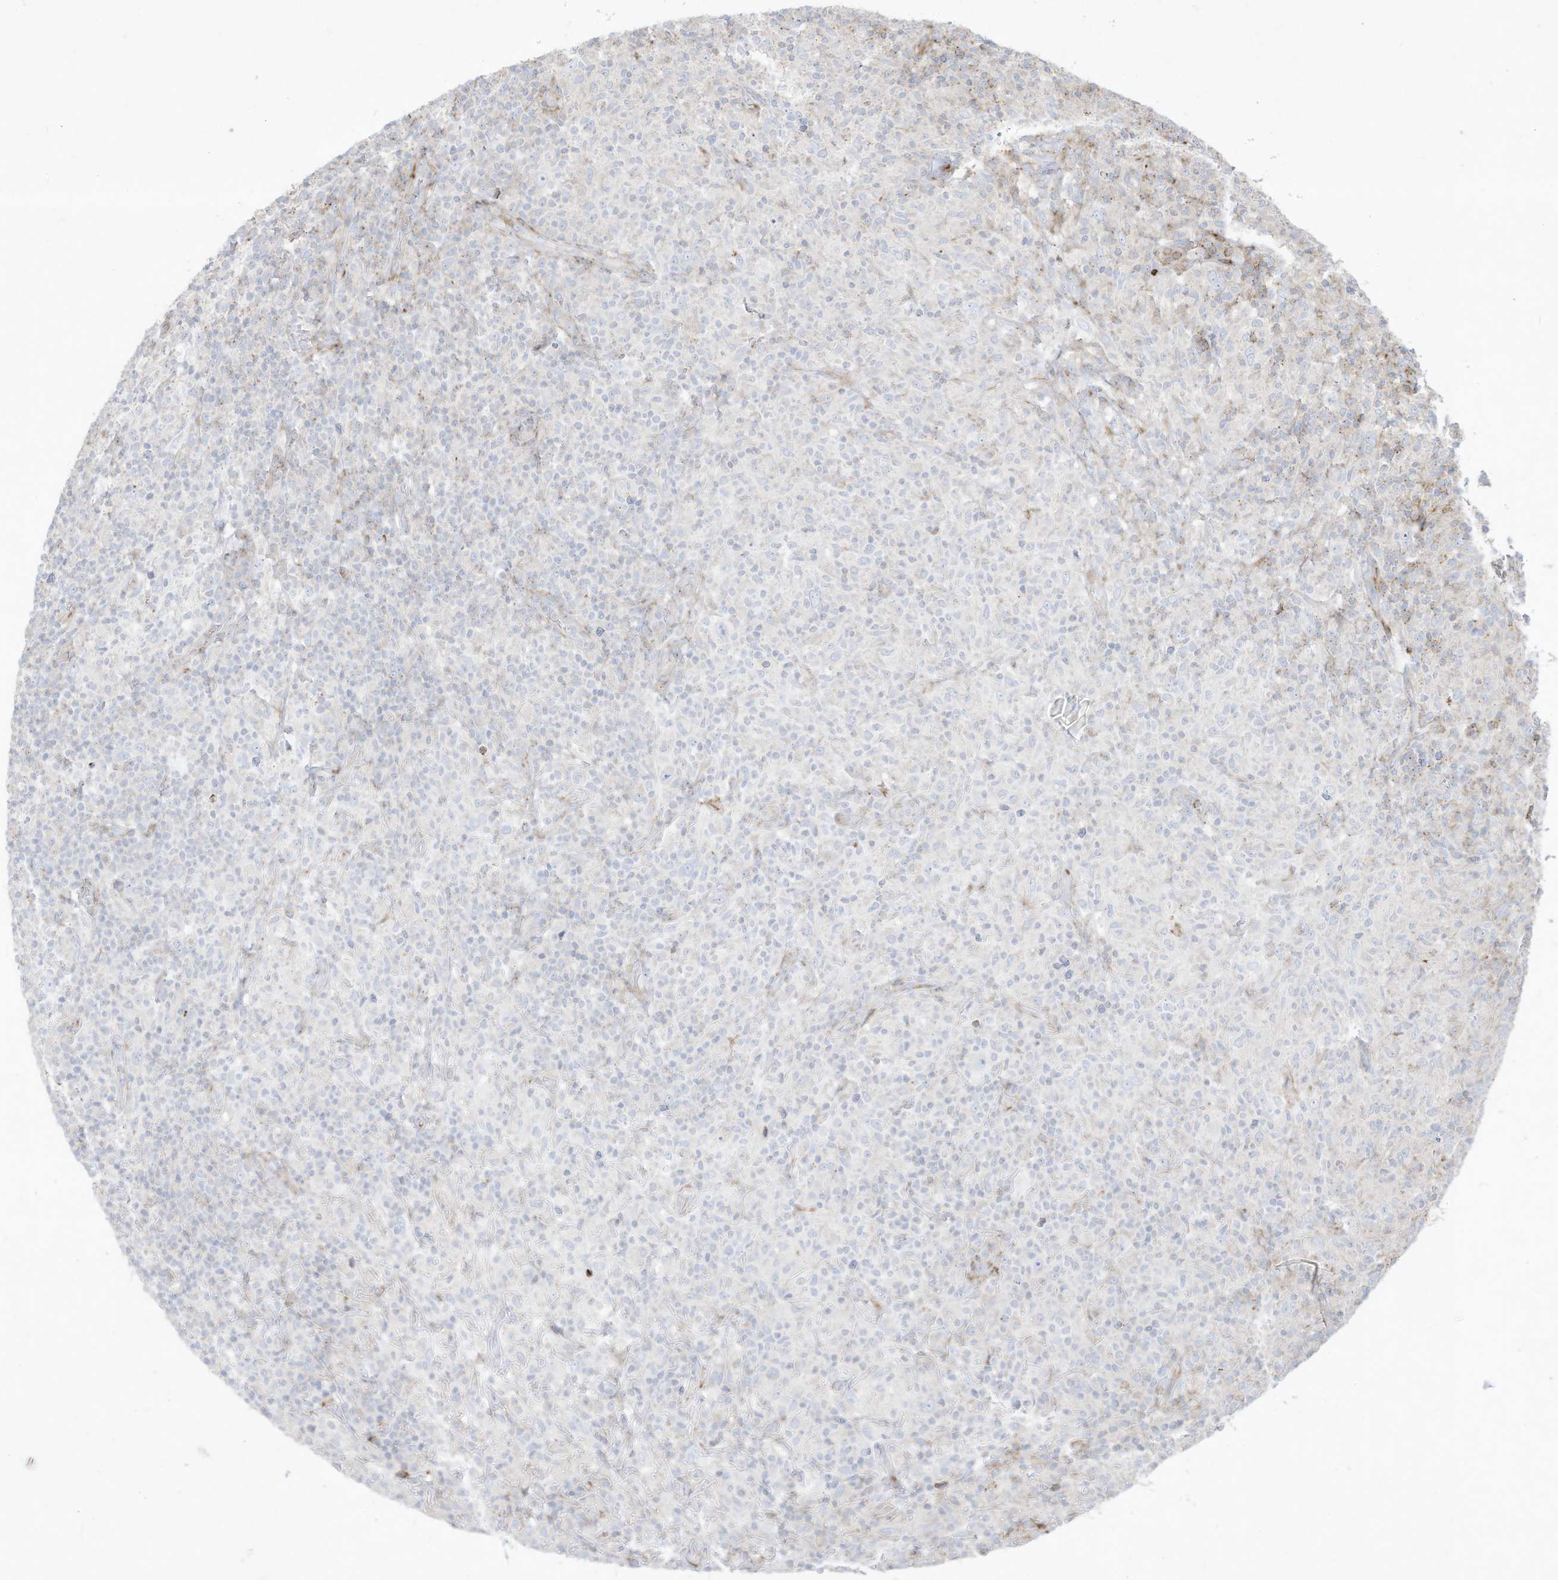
{"staining": {"intensity": "negative", "quantity": "none", "location": "none"}, "tissue": "lymphoma", "cell_type": "Tumor cells", "image_type": "cancer", "snomed": [{"axis": "morphology", "description": "Hodgkin's disease, NOS"}, {"axis": "topography", "description": "Lymph node"}], "caption": "Immunohistochemistry (IHC) photomicrograph of Hodgkin's disease stained for a protein (brown), which displays no expression in tumor cells.", "gene": "THNSL2", "patient": {"sex": "male", "age": 70}}